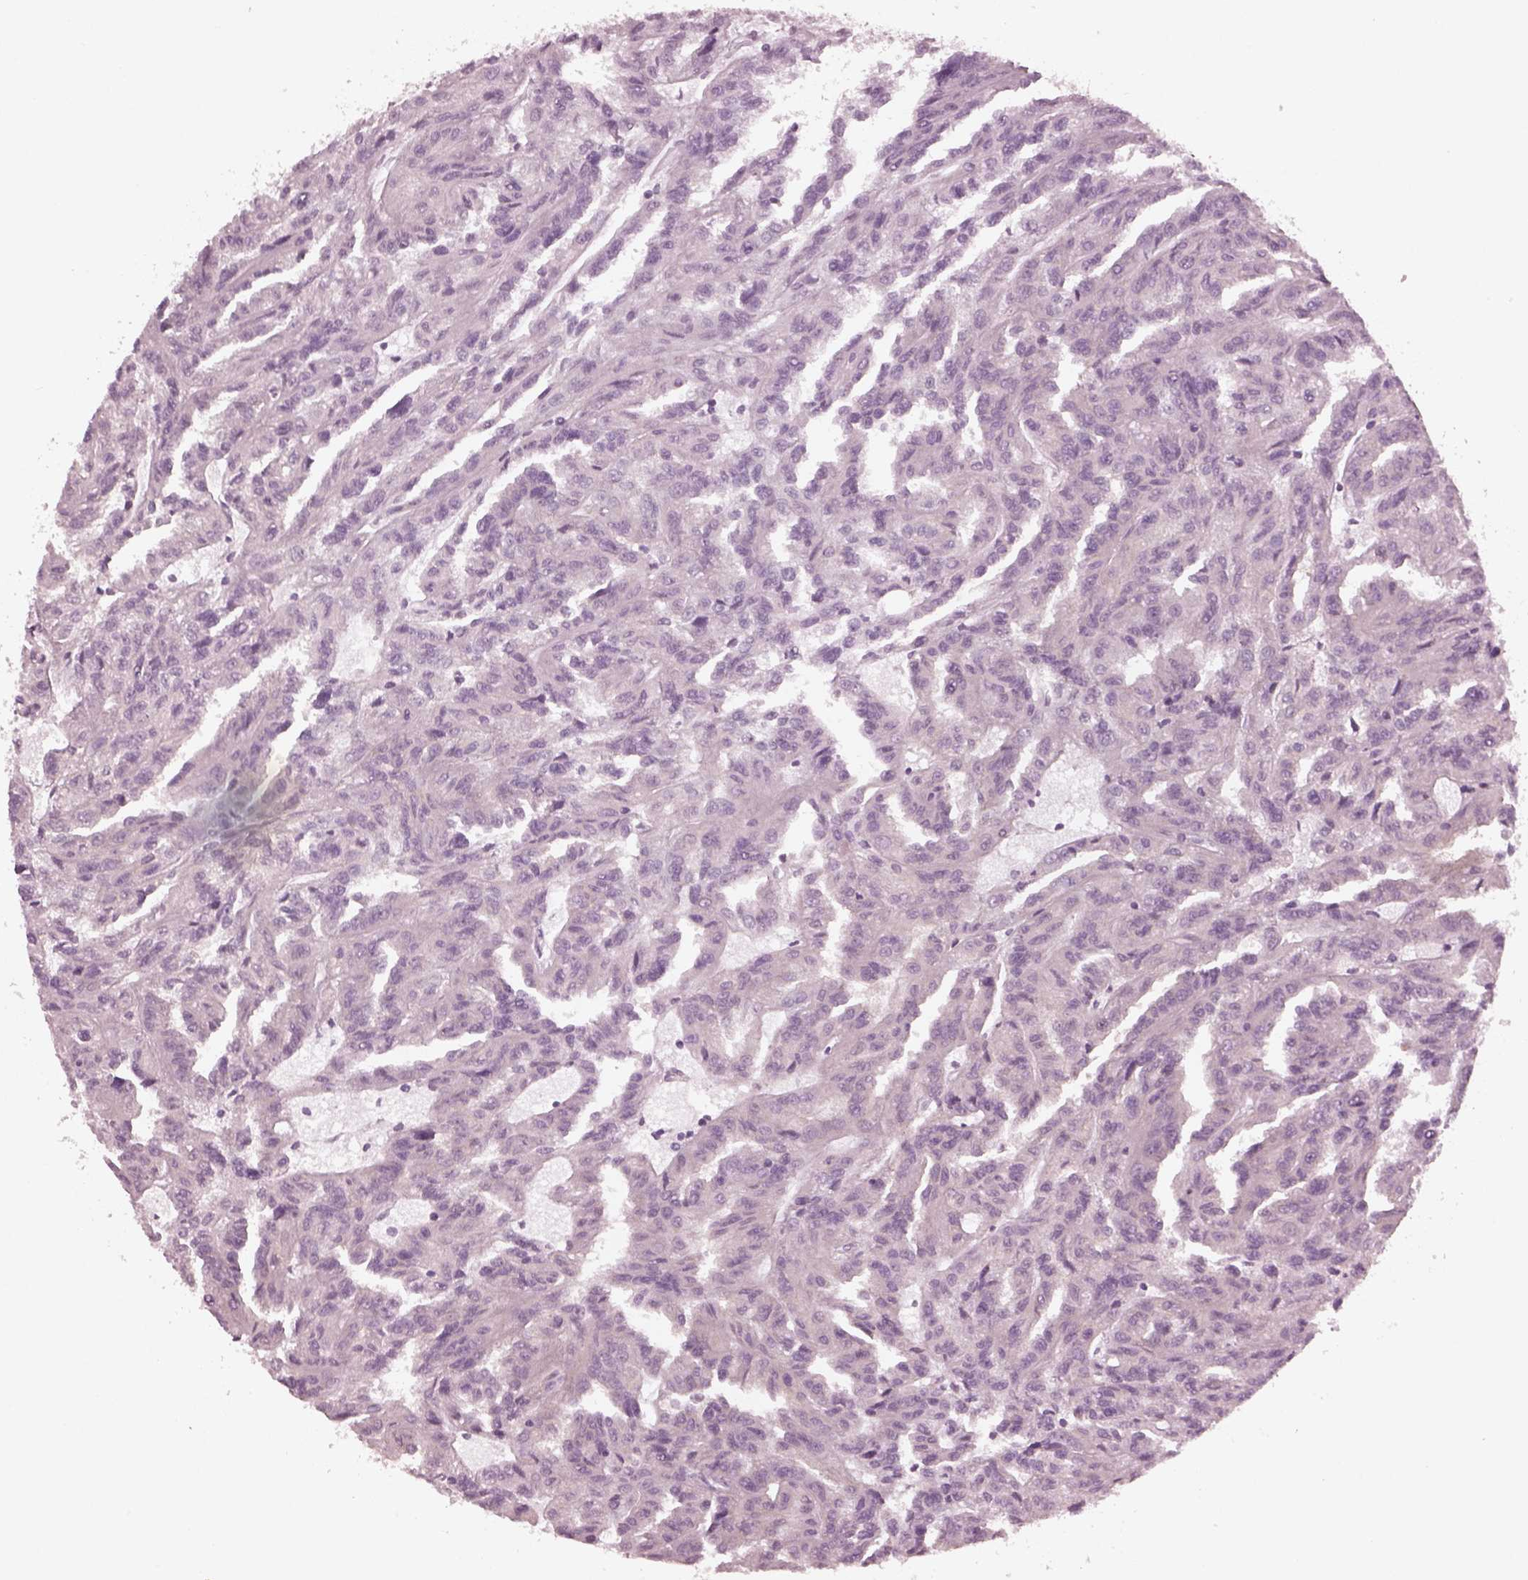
{"staining": {"intensity": "negative", "quantity": "none", "location": "none"}, "tissue": "renal cancer", "cell_type": "Tumor cells", "image_type": "cancer", "snomed": [{"axis": "morphology", "description": "Adenocarcinoma, NOS"}, {"axis": "topography", "description": "Kidney"}], "caption": "The photomicrograph reveals no staining of tumor cells in adenocarcinoma (renal). Brightfield microscopy of immunohistochemistry (IHC) stained with DAB (brown) and hematoxylin (blue), captured at high magnification.", "gene": "SHTN1", "patient": {"sex": "male", "age": 79}}